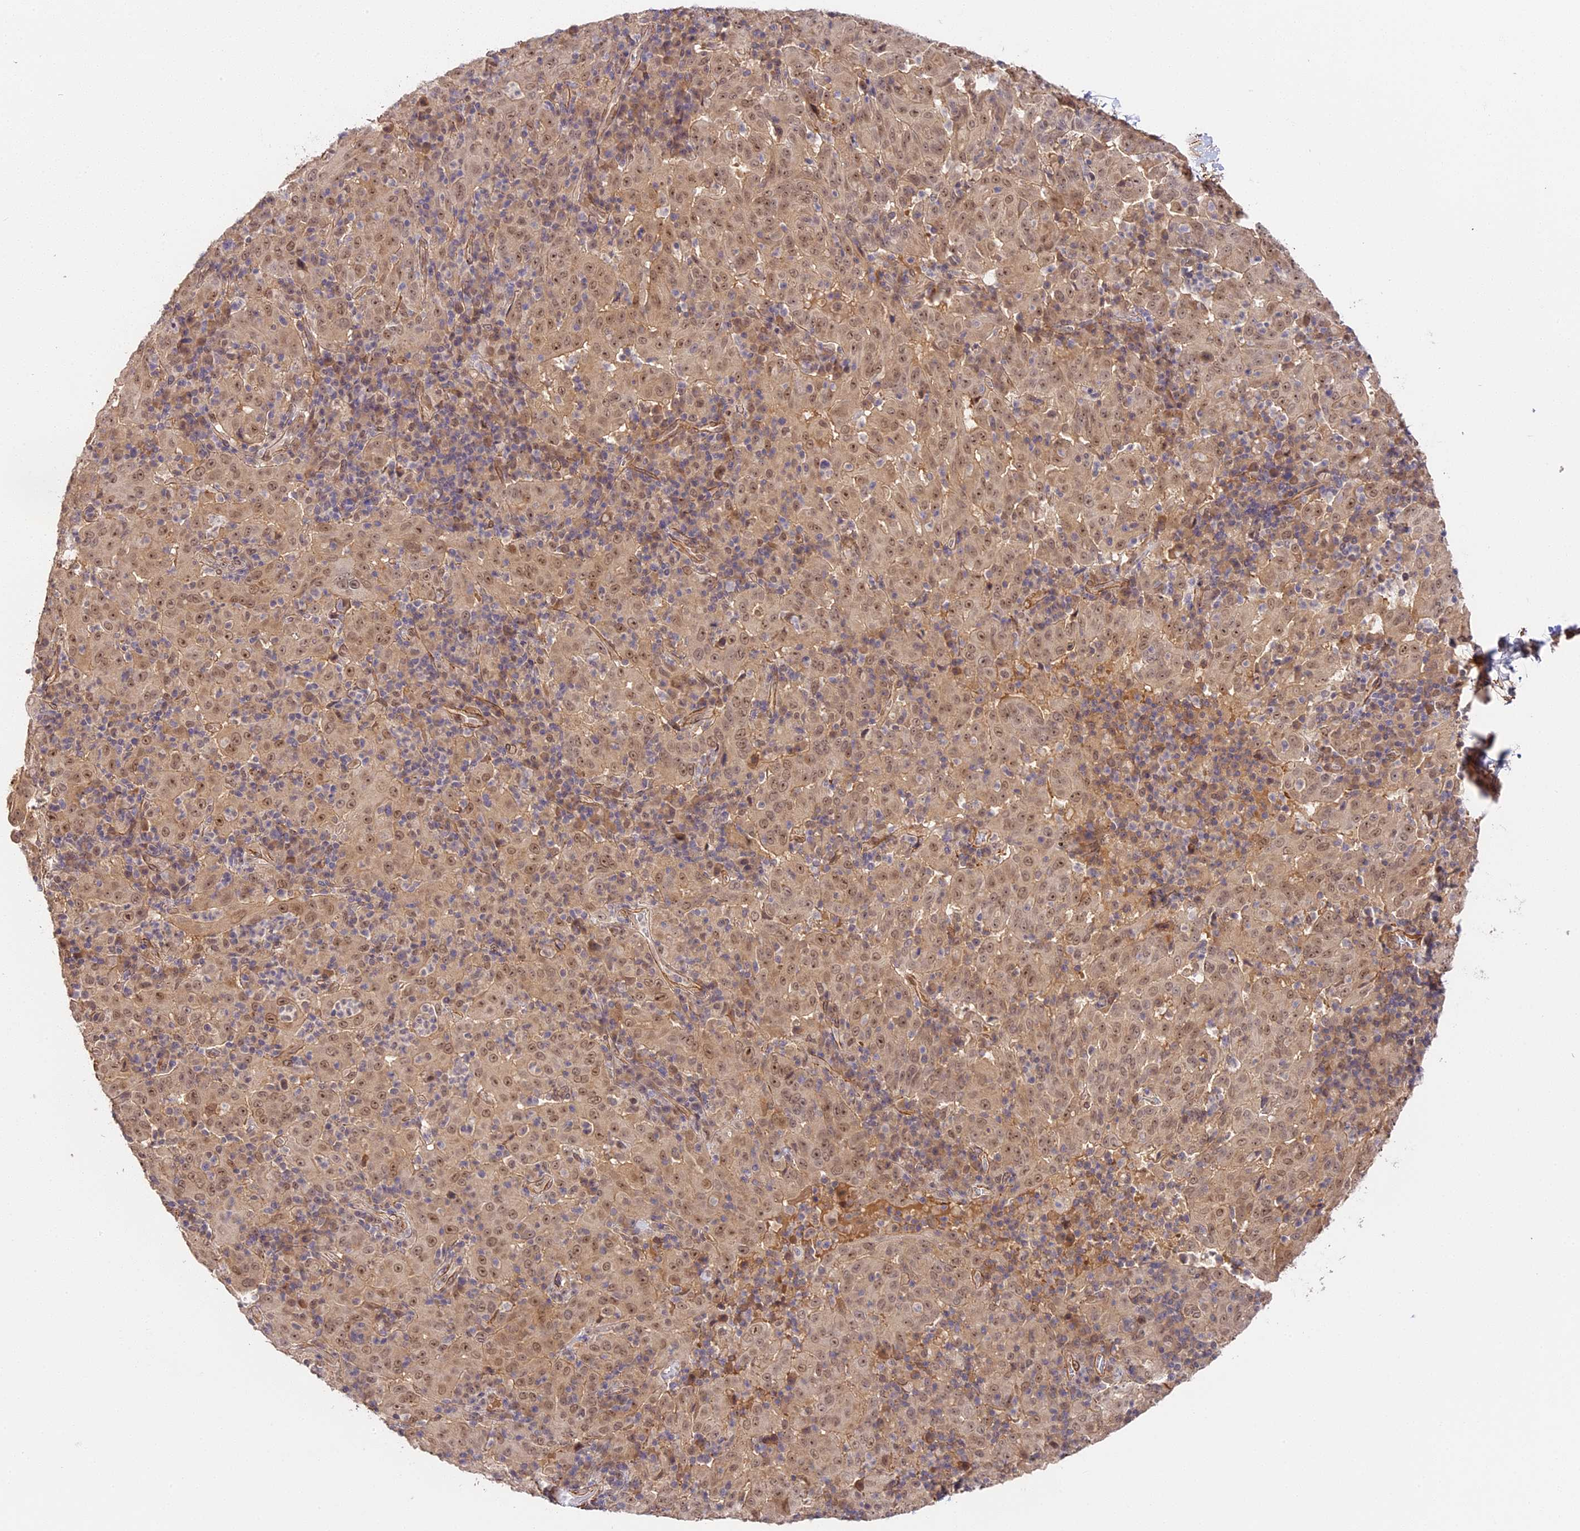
{"staining": {"intensity": "moderate", "quantity": ">75%", "location": "cytoplasmic/membranous,nuclear"}, "tissue": "pancreatic cancer", "cell_type": "Tumor cells", "image_type": "cancer", "snomed": [{"axis": "morphology", "description": "Adenocarcinoma, NOS"}, {"axis": "topography", "description": "Pancreas"}], "caption": "Approximately >75% of tumor cells in human adenocarcinoma (pancreatic) reveal moderate cytoplasmic/membranous and nuclear protein expression as visualized by brown immunohistochemical staining.", "gene": "IMPACT", "patient": {"sex": "male", "age": 63}}